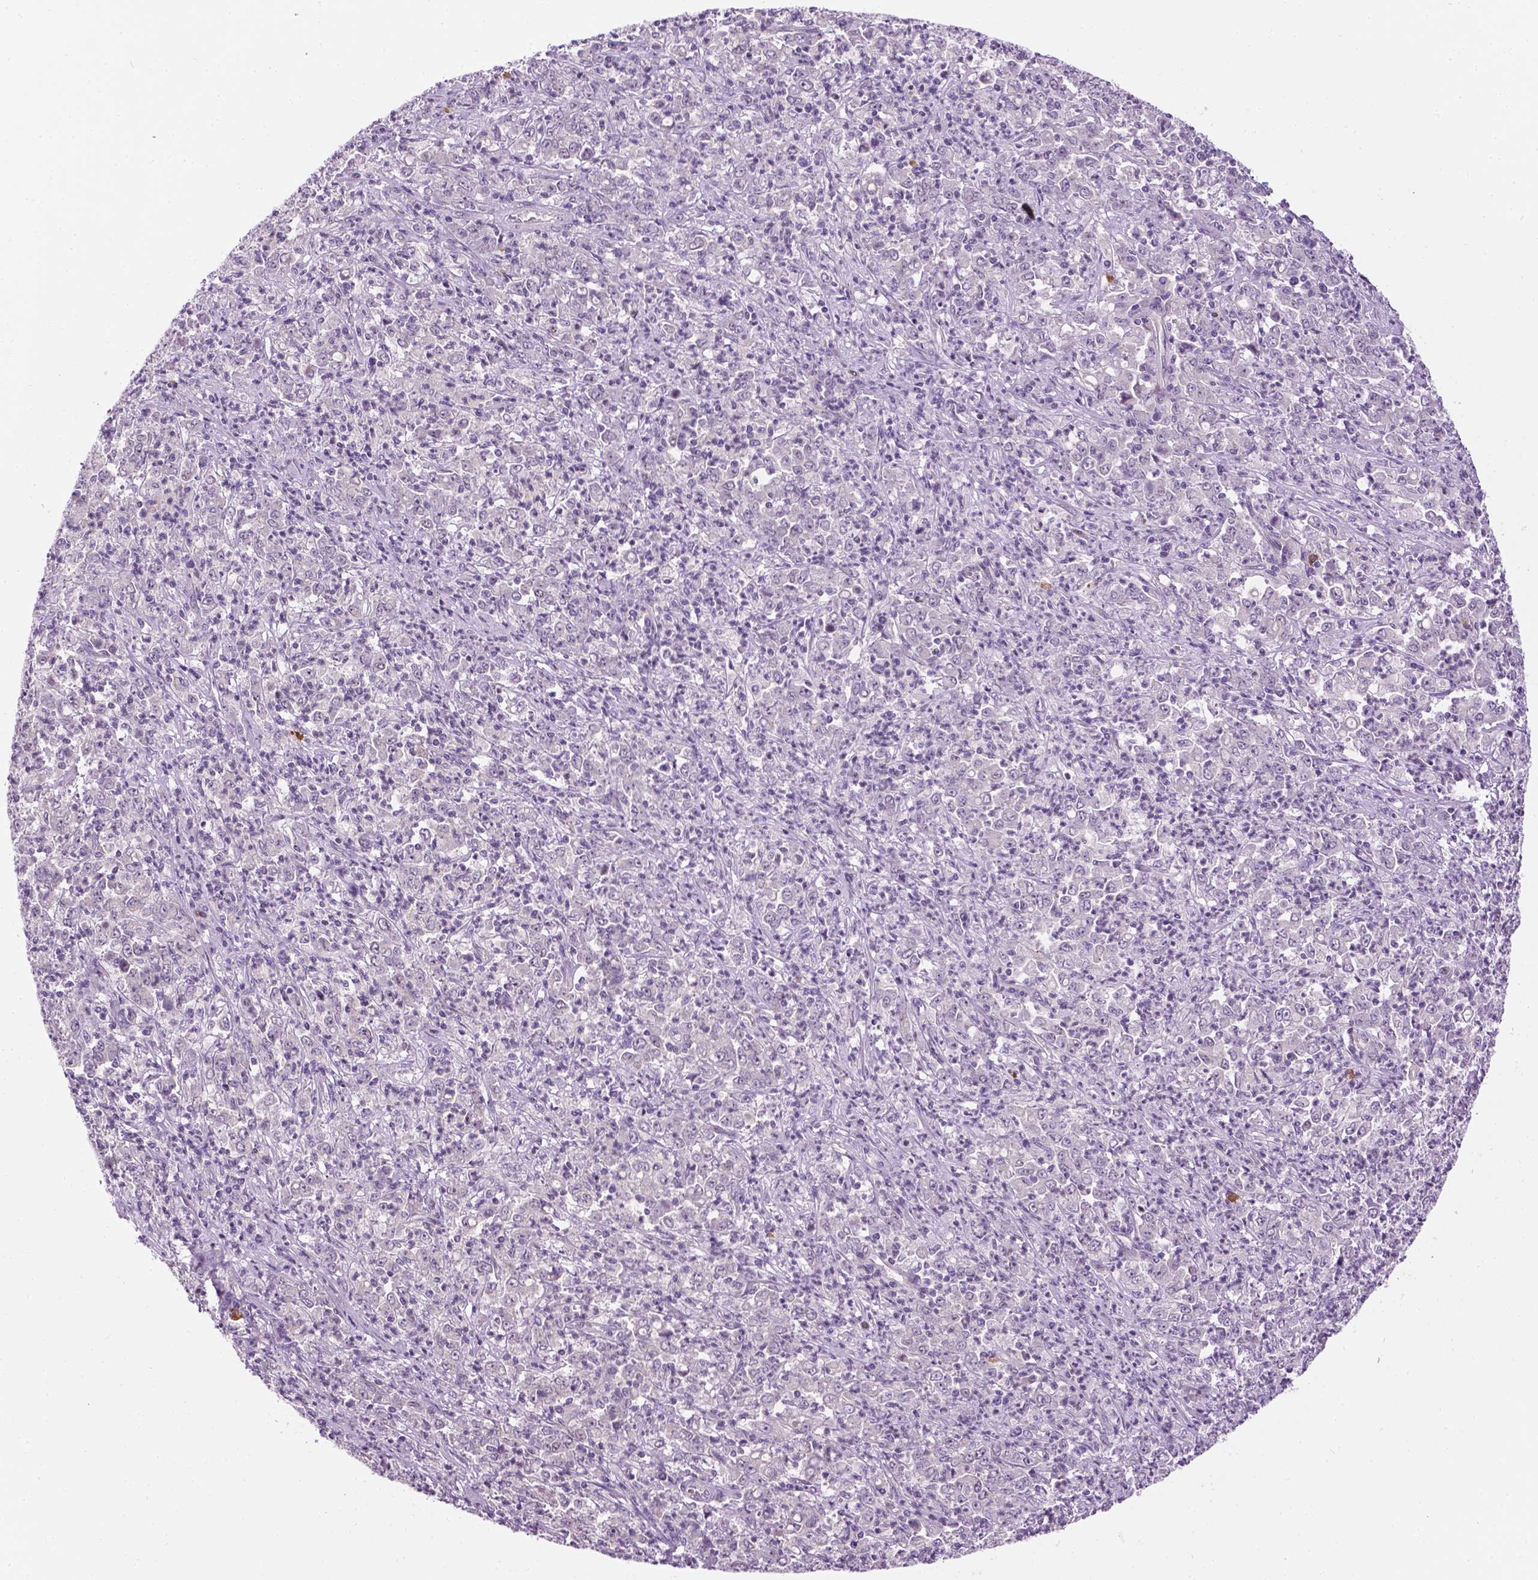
{"staining": {"intensity": "negative", "quantity": "none", "location": "none"}, "tissue": "stomach cancer", "cell_type": "Tumor cells", "image_type": "cancer", "snomed": [{"axis": "morphology", "description": "Adenocarcinoma, NOS"}, {"axis": "topography", "description": "Stomach, lower"}], "caption": "The histopathology image reveals no significant staining in tumor cells of stomach adenocarcinoma.", "gene": "DENND4A", "patient": {"sex": "female", "age": 71}}